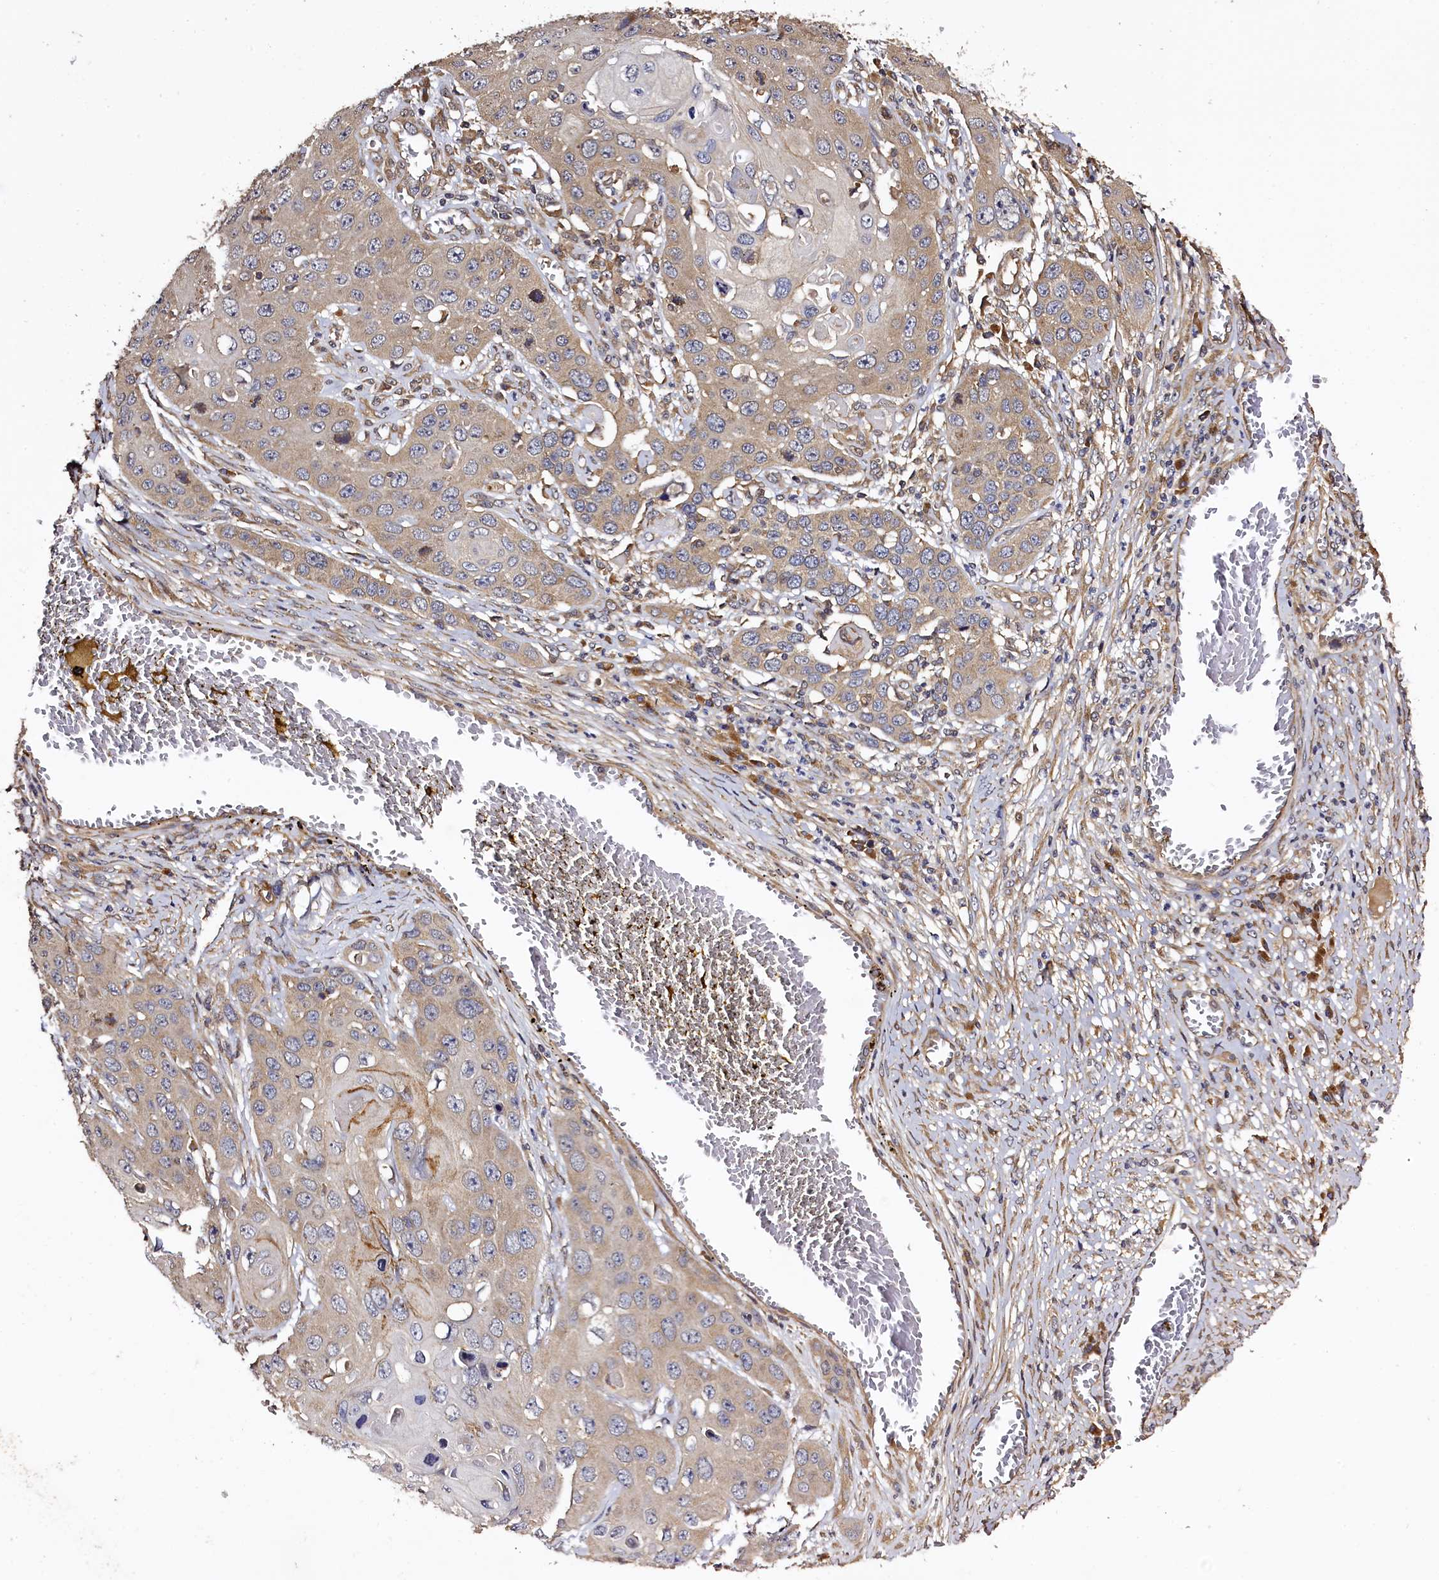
{"staining": {"intensity": "weak", "quantity": "<25%", "location": "cytoplasmic/membranous"}, "tissue": "skin cancer", "cell_type": "Tumor cells", "image_type": "cancer", "snomed": [{"axis": "morphology", "description": "Squamous cell carcinoma, NOS"}, {"axis": "topography", "description": "Skin"}], "caption": "Immunohistochemistry of human skin cancer (squamous cell carcinoma) shows no expression in tumor cells. Brightfield microscopy of IHC stained with DAB (3,3'-diaminobenzidine) (brown) and hematoxylin (blue), captured at high magnification.", "gene": "KLC2", "patient": {"sex": "male", "age": 55}}